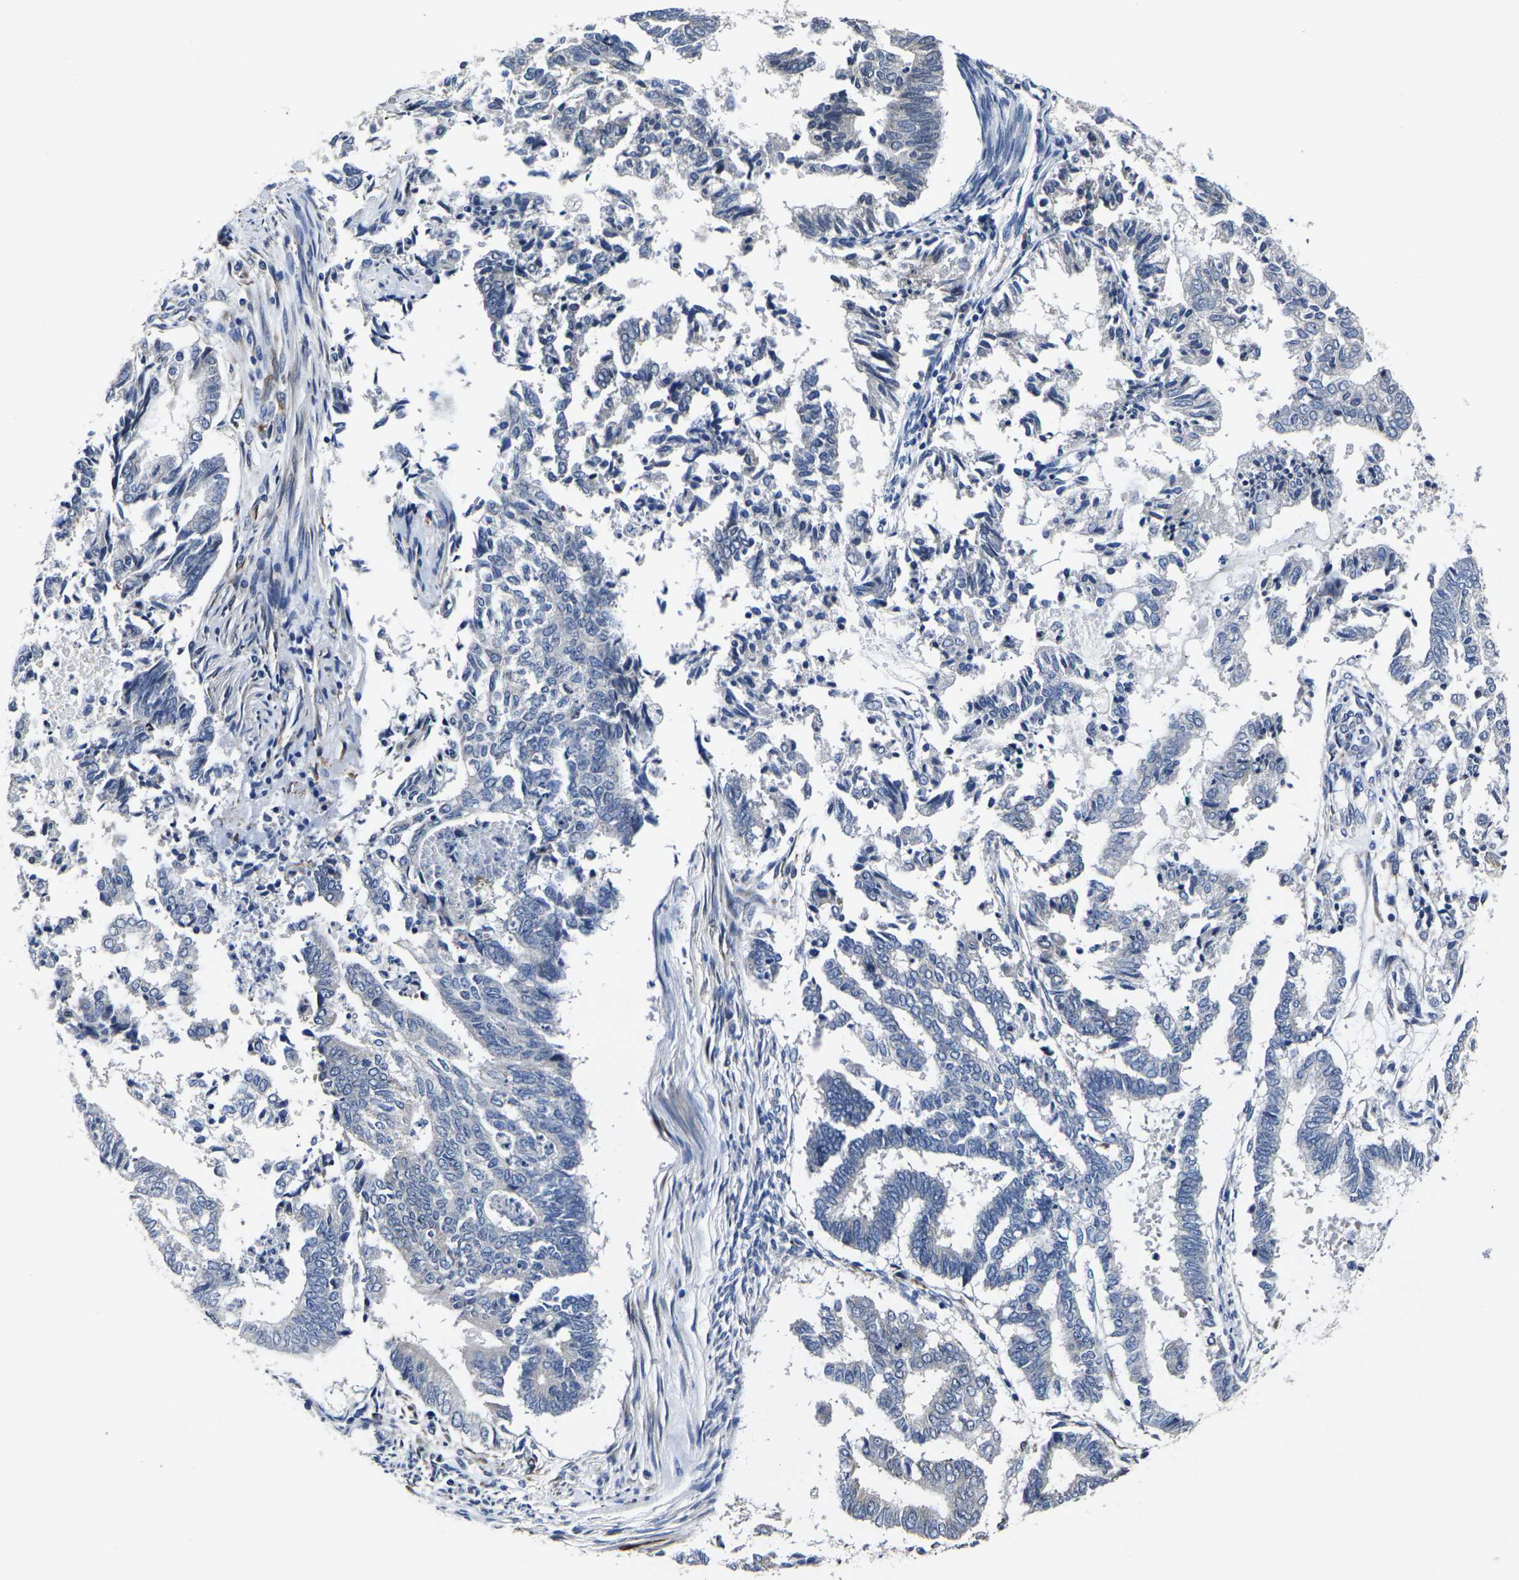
{"staining": {"intensity": "negative", "quantity": "none", "location": "none"}, "tissue": "endometrial cancer", "cell_type": "Tumor cells", "image_type": "cancer", "snomed": [{"axis": "morphology", "description": "Necrosis, NOS"}, {"axis": "morphology", "description": "Adenocarcinoma, NOS"}, {"axis": "topography", "description": "Endometrium"}], "caption": "This is an IHC micrograph of human endometrial cancer (adenocarcinoma). There is no expression in tumor cells.", "gene": "CYP2C8", "patient": {"sex": "female", "age": 79}}